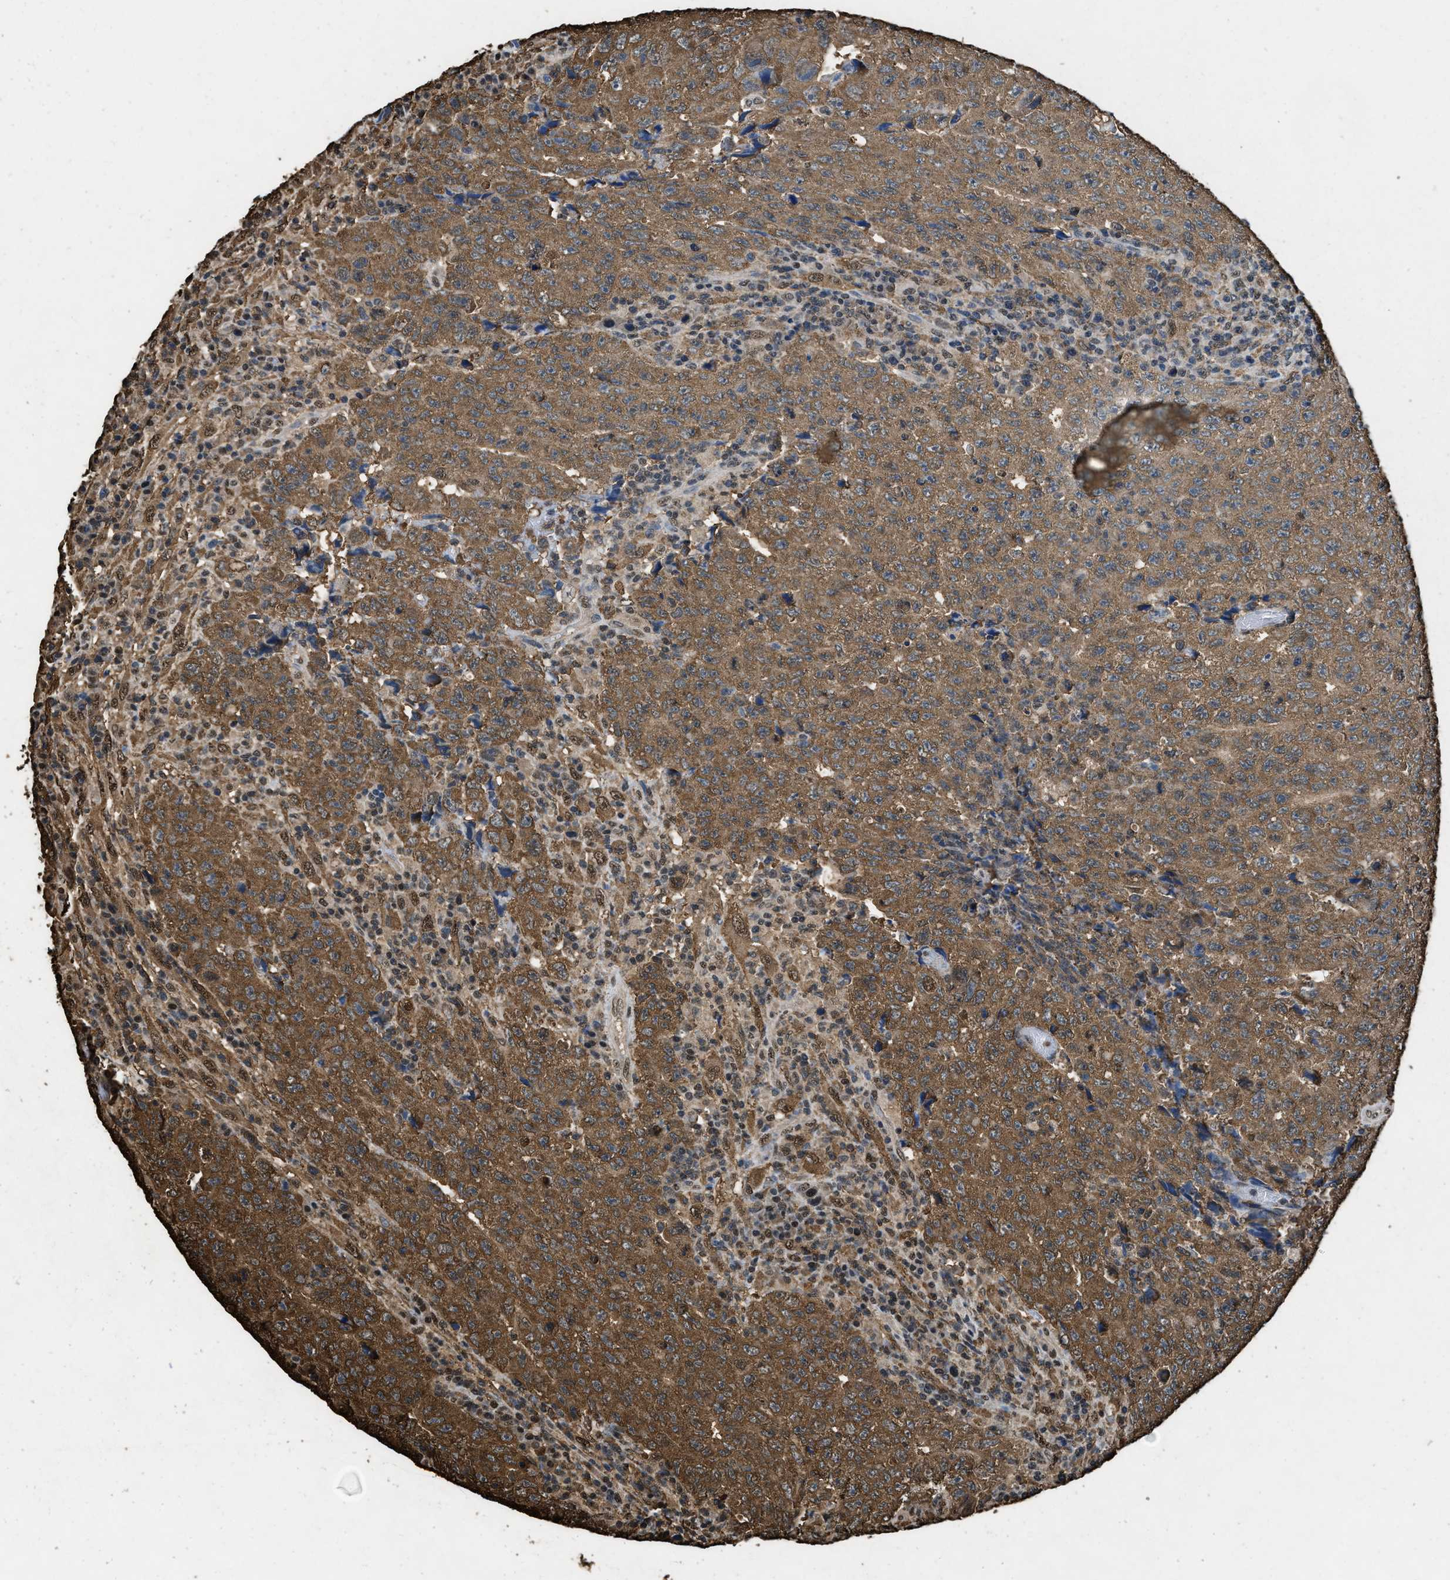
{"staining": {"intensity": "moderate", "quantity": ">75%", "location": "cytoplasmic/membranous"}, "tissue": "testis cancer", "cell_type": "Tumor cells", "image_type": "cancer", "snomed": [{"axis": "morphology", "description": "Necrosis, NOS"}, {"axis": "morphology", "description": "Carcinoma, Embryonal, NOS"}, {"axis": "topography", "description": "Testis"}], "caption": "Immunohistochemical staining of human embryonal carcinoma (testis) demonstrates medium levels of moderate cytoplasmic/membranous expression in about >75% of tumor cells. The staining is performed using DAB (3,3'-diaminobenzidine) brown chromogen to label protein expression. The nuclei are counter-stained blue using hematoxylin.", "gene": "GAPDH", "patient": {"sex": "male", "age": 19}}